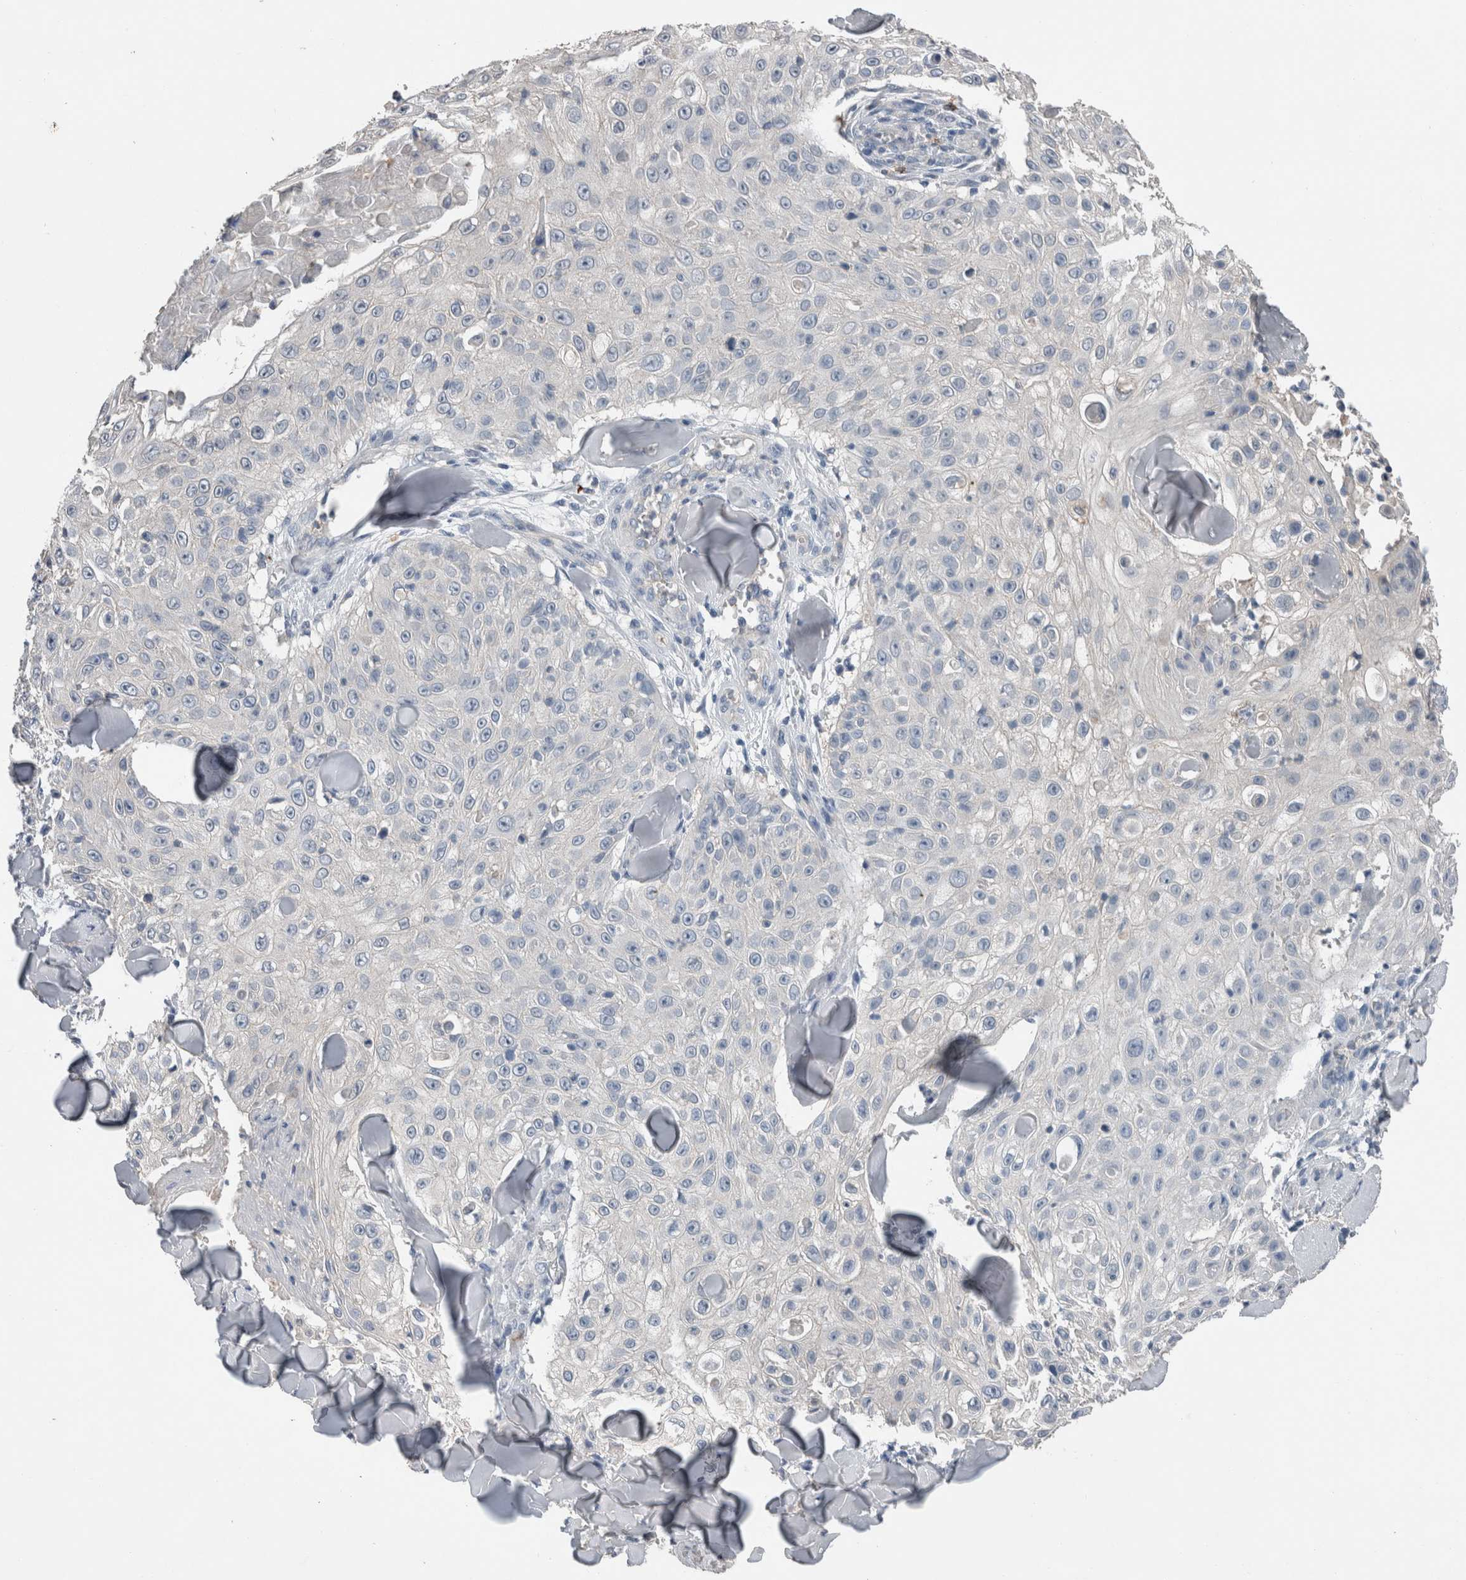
{"staining": {"intensity": "negative", "quantity": "none", "location": "none"}, "tissue": "skin cancer", "cell_type": "Tumor cells", "image_type": "cancer", "snomed": [{"axis": "morphology", "description": "Squamous cell carcinoma, NOS"}, {"axis": "topography", "description": "Skin"}], "caption": "This is an immunohistochemistry (IHC) micrograph of skin squamous cell carcinoma. There is no staining in tumor cells.", "gene": "CRNN", "patient": {"sex": "male", "age": 86}}